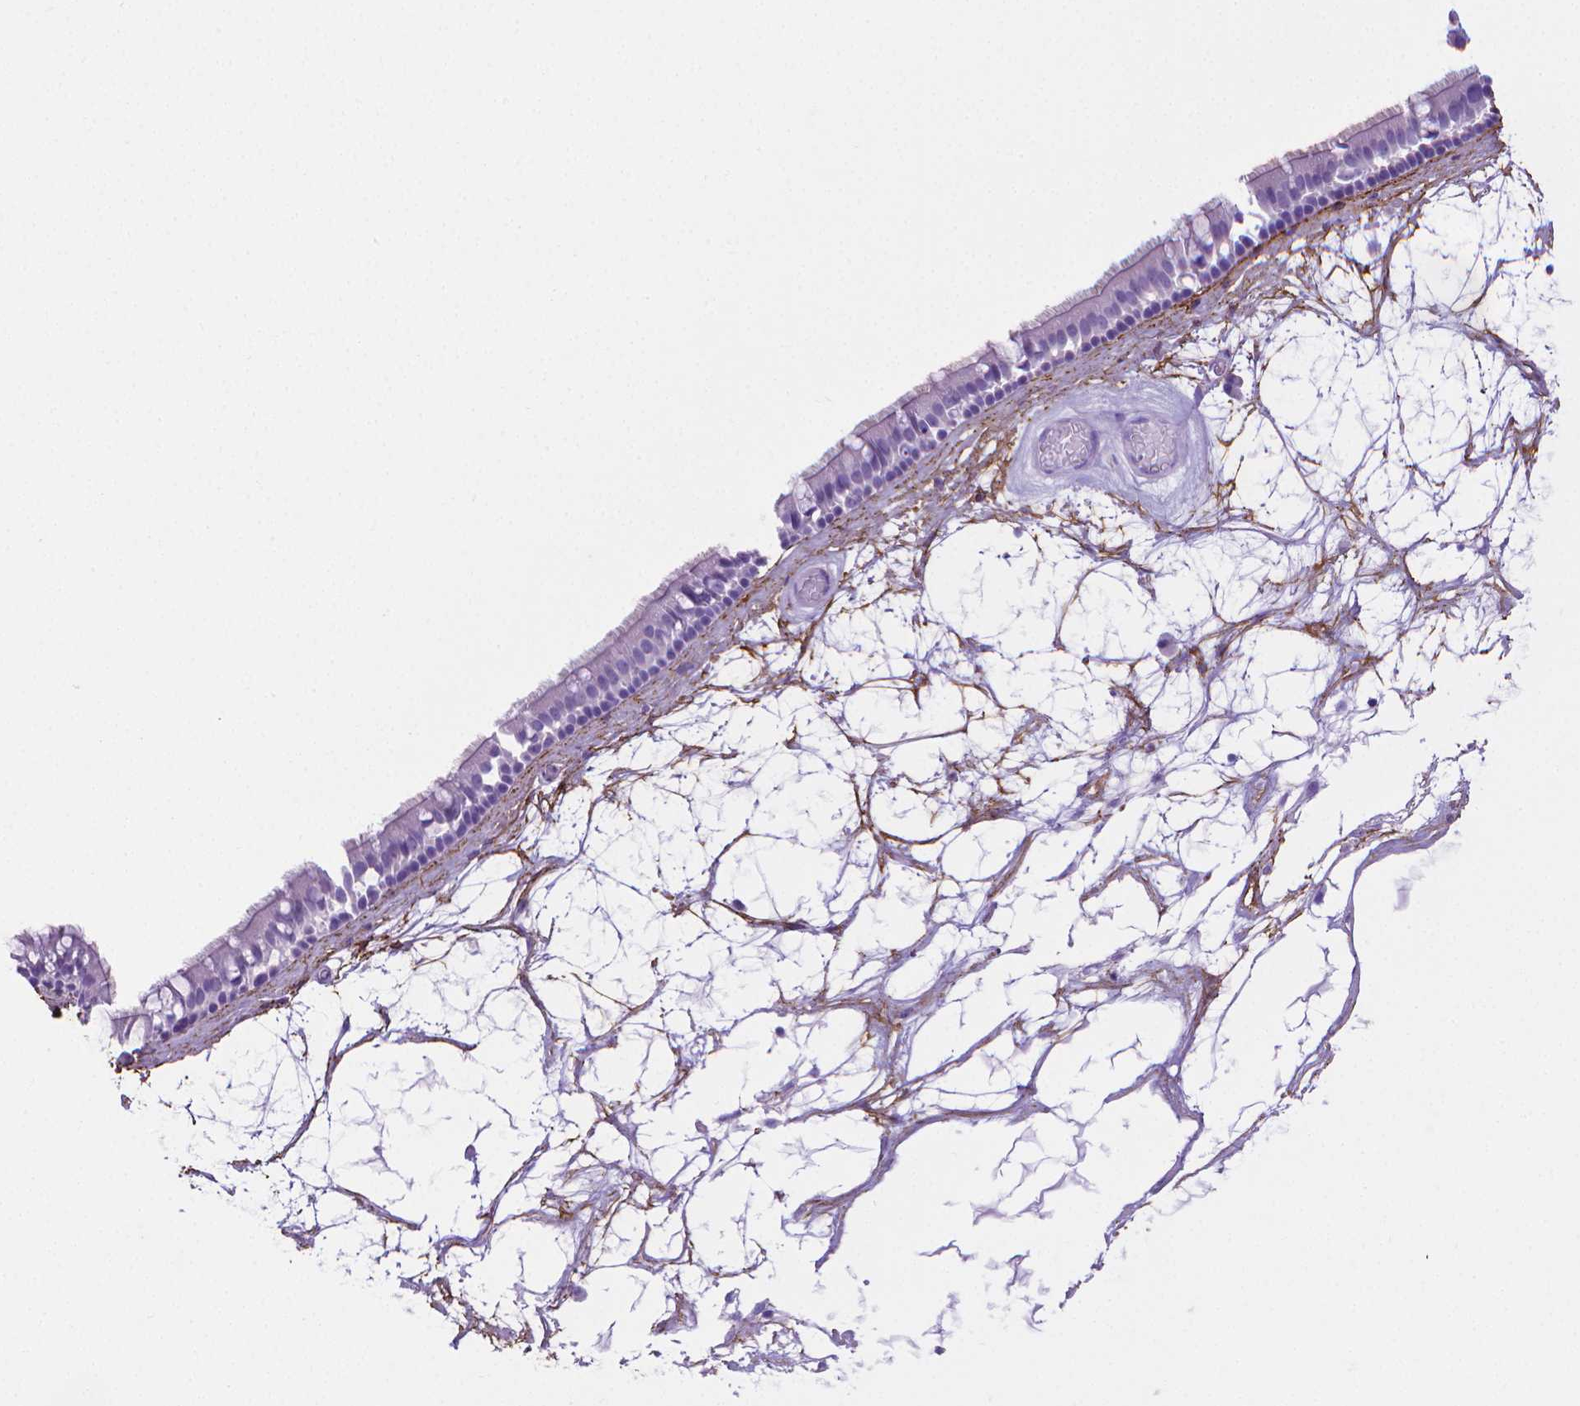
{"staining": {"intensity": "negative", "quantity": "none", "location": "none"}, "tissue": "nasopharynx", "cell_type": "Respiratory epithelial cells", "image_type": "normal", "snomed": [{"axis": "morphology", "description": "Normal tissue, NOS"}, {"axis": "topography", "description": "Nasopharynx"}], "caption": "Immunohistochemistry (IHC) image of unremarkable nasopharynx: human nasopharynx stained with DAB reveals no significant protein positivity in respiratory epithelial cells. Nuclei are stained in blue.", "gene": "MFAP2", "patient": {"sex": "male", "age": 68}}